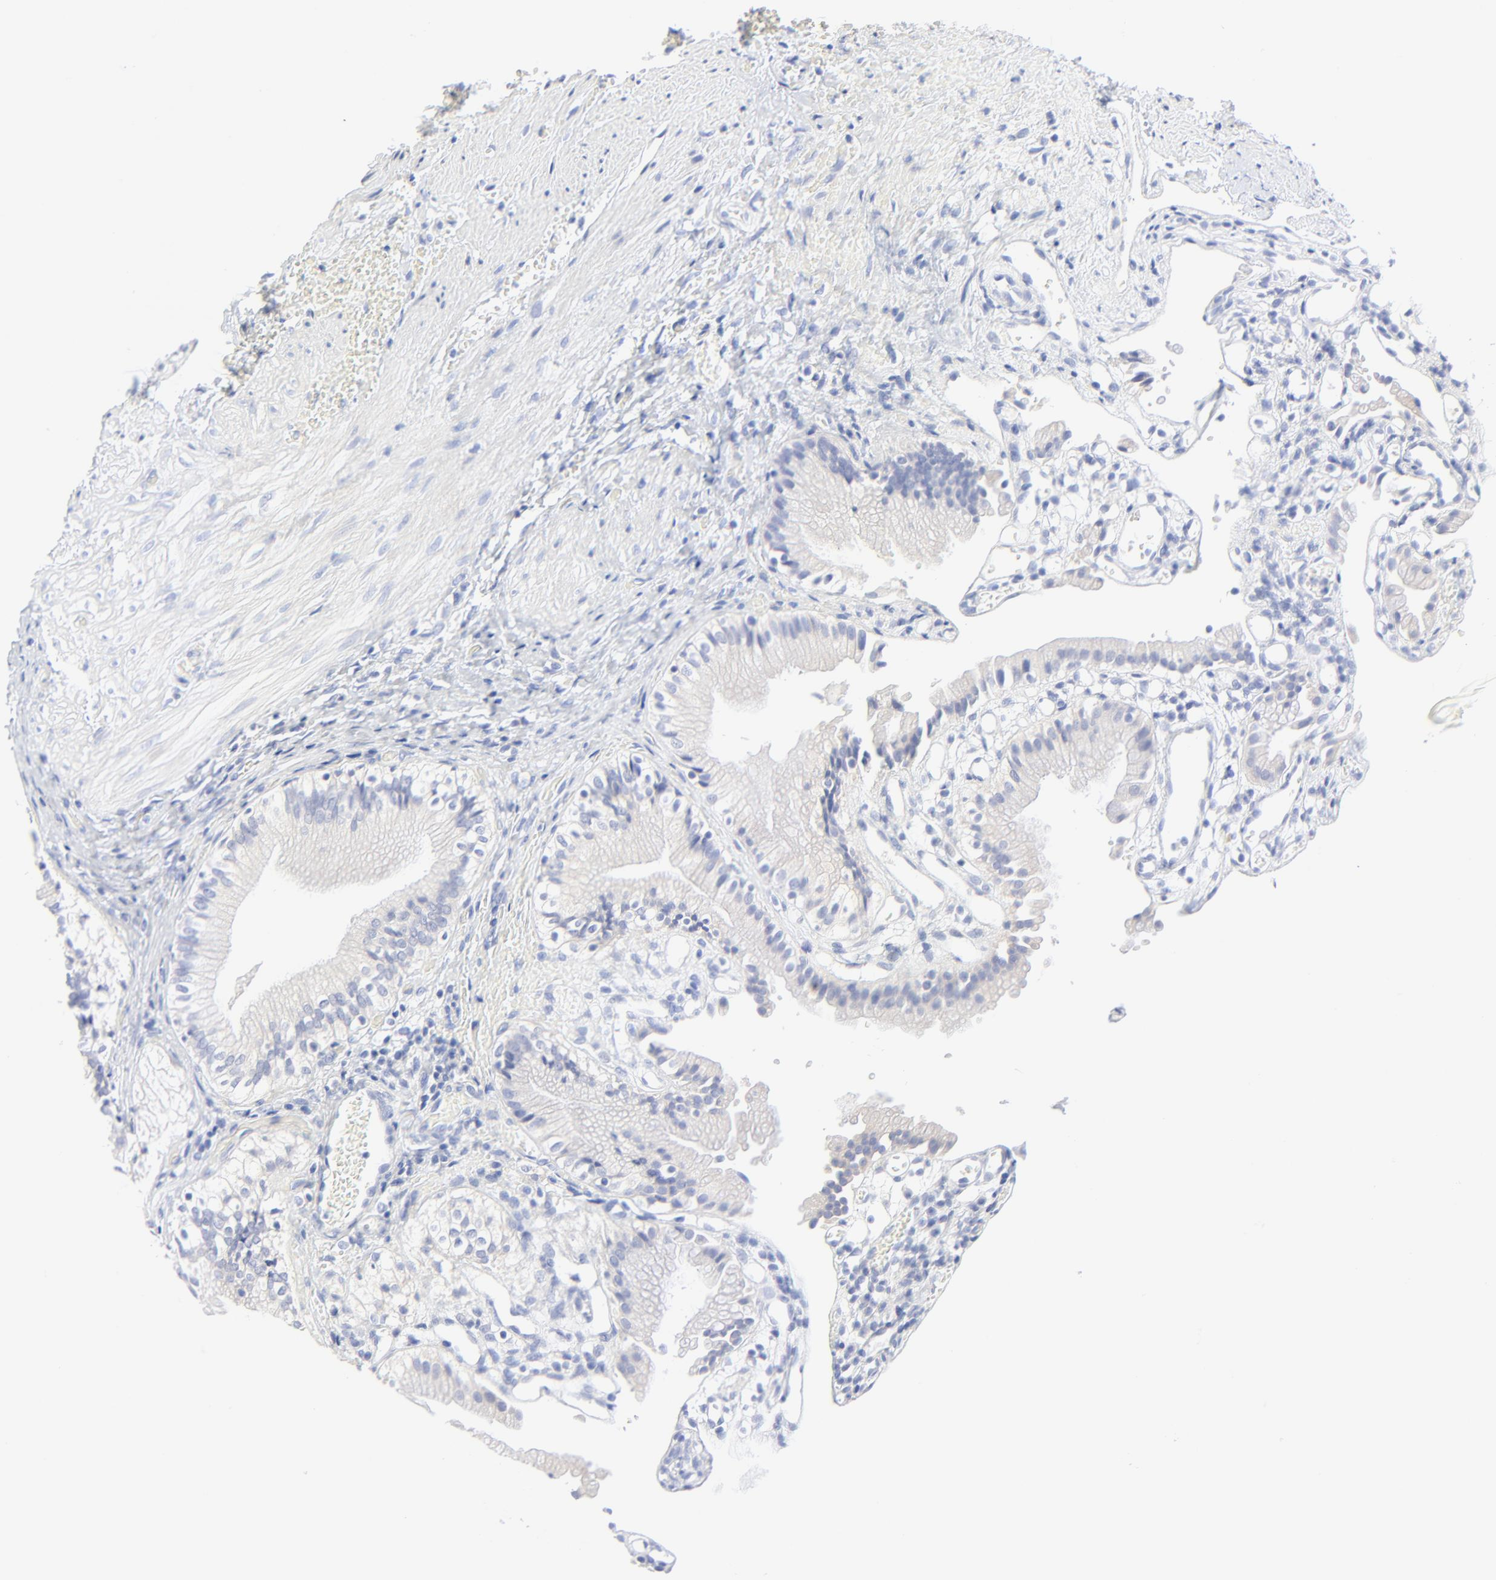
{"staining": {"intensity": "negative", "quantity": "none", "location": "none"}, "tissue": "gallbladder", "cell_type": "Glandular cells", "image_type": "normal", "snomed": [{"axis": "morphology", "description": "Normal tissue, NOS"}, {"axis": "topography", "description": "Gallbladder"}], "caption": "This is an immunohistochemistry image of benign human gallbladder. There is no expression in glandular cells.", "gene": "PSD3", "patient": {"sex": "male", "age": 65}}